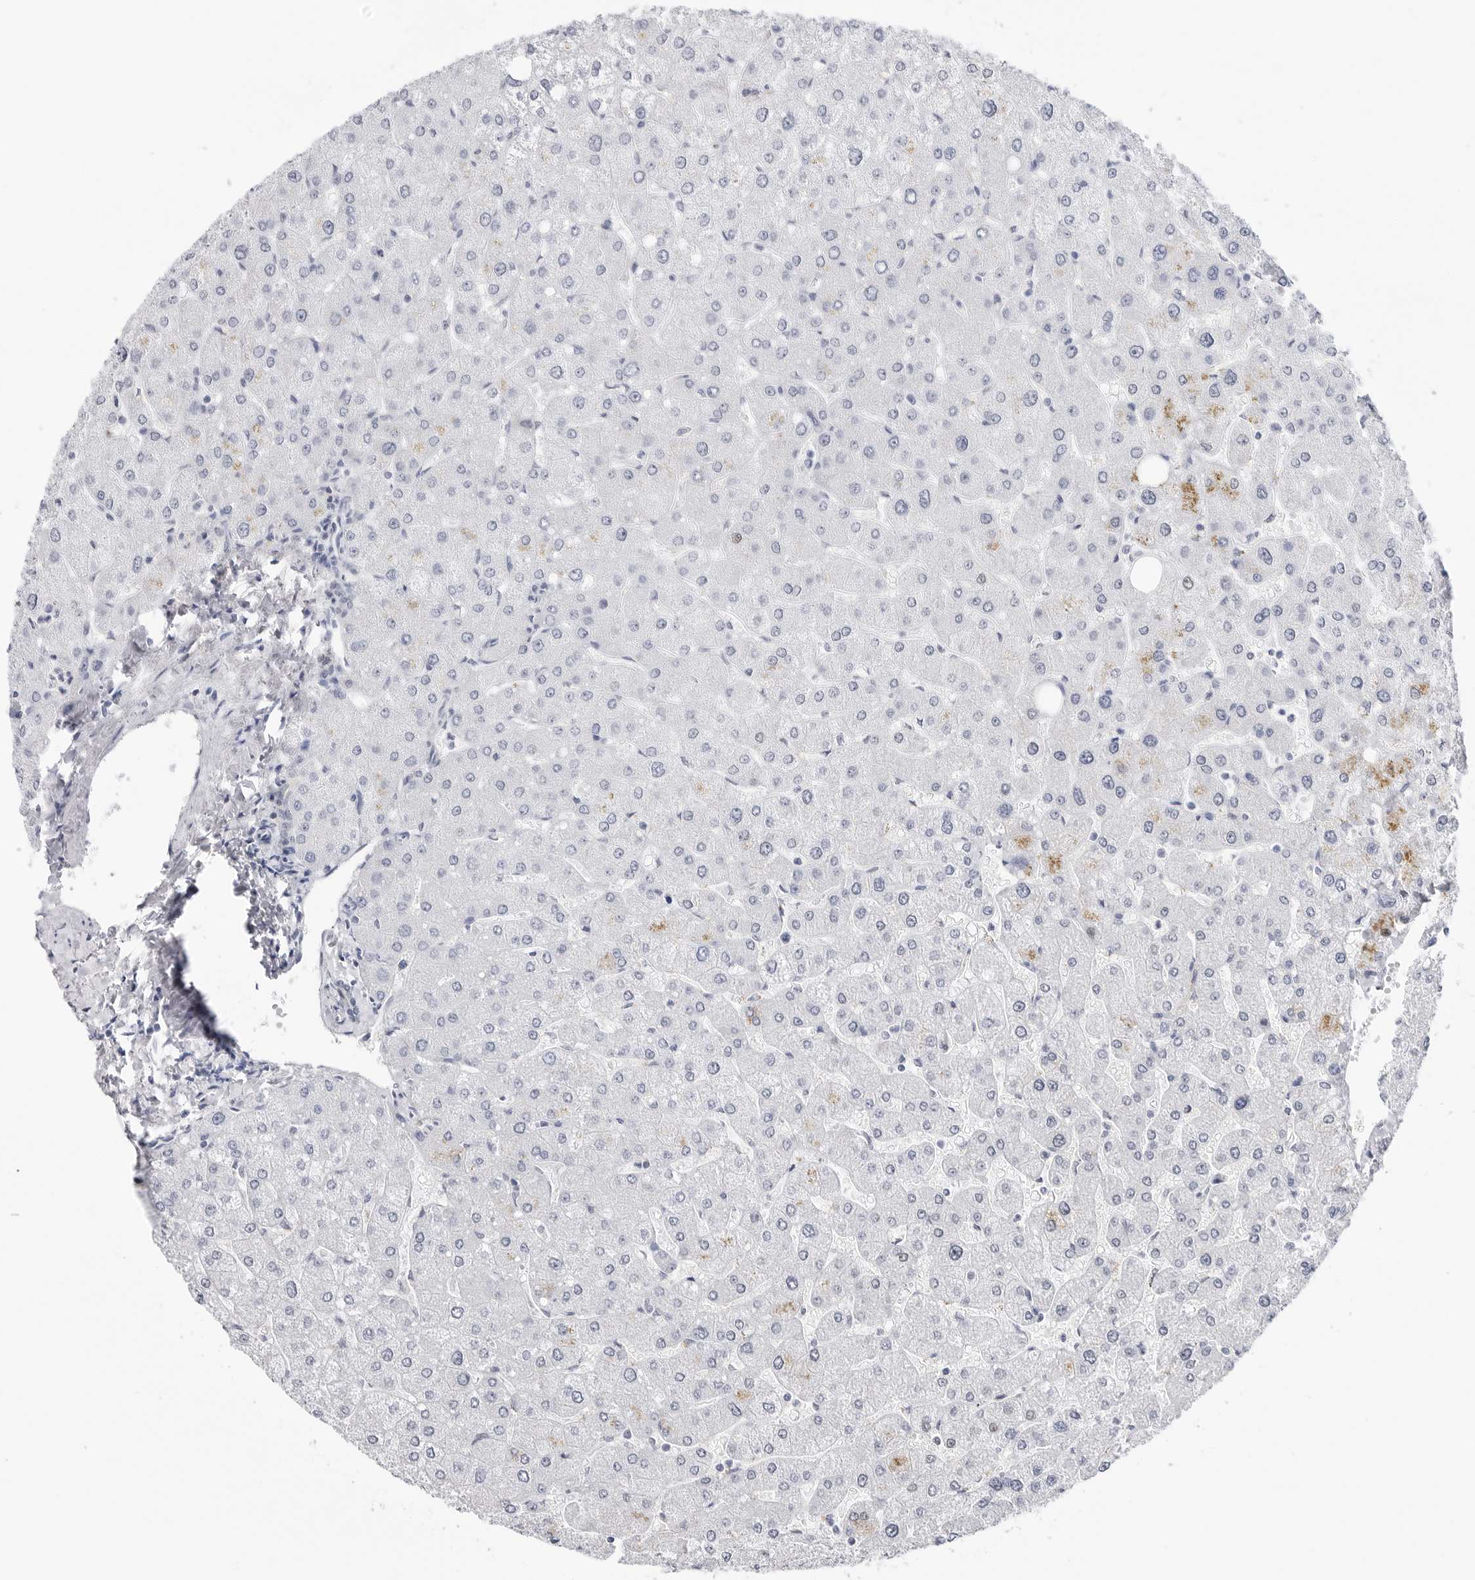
{"staining": {"intensity": "negative", "quantity": "none", "location": "none"}, "tissue": "liver", "cell_type": "Cholangiocytes", "image_type": "normal", "snomed": [{"axis": "morphology", "description": "Normal tissue, NOS"}, {"axis": "topography", "description": "Liver"}], "caption": "Protein analysis of benign liver displays no significant staining in cholangiocytes.", "gene": "SLC19A1", "patient": {"sex": "male", "age": 55}}